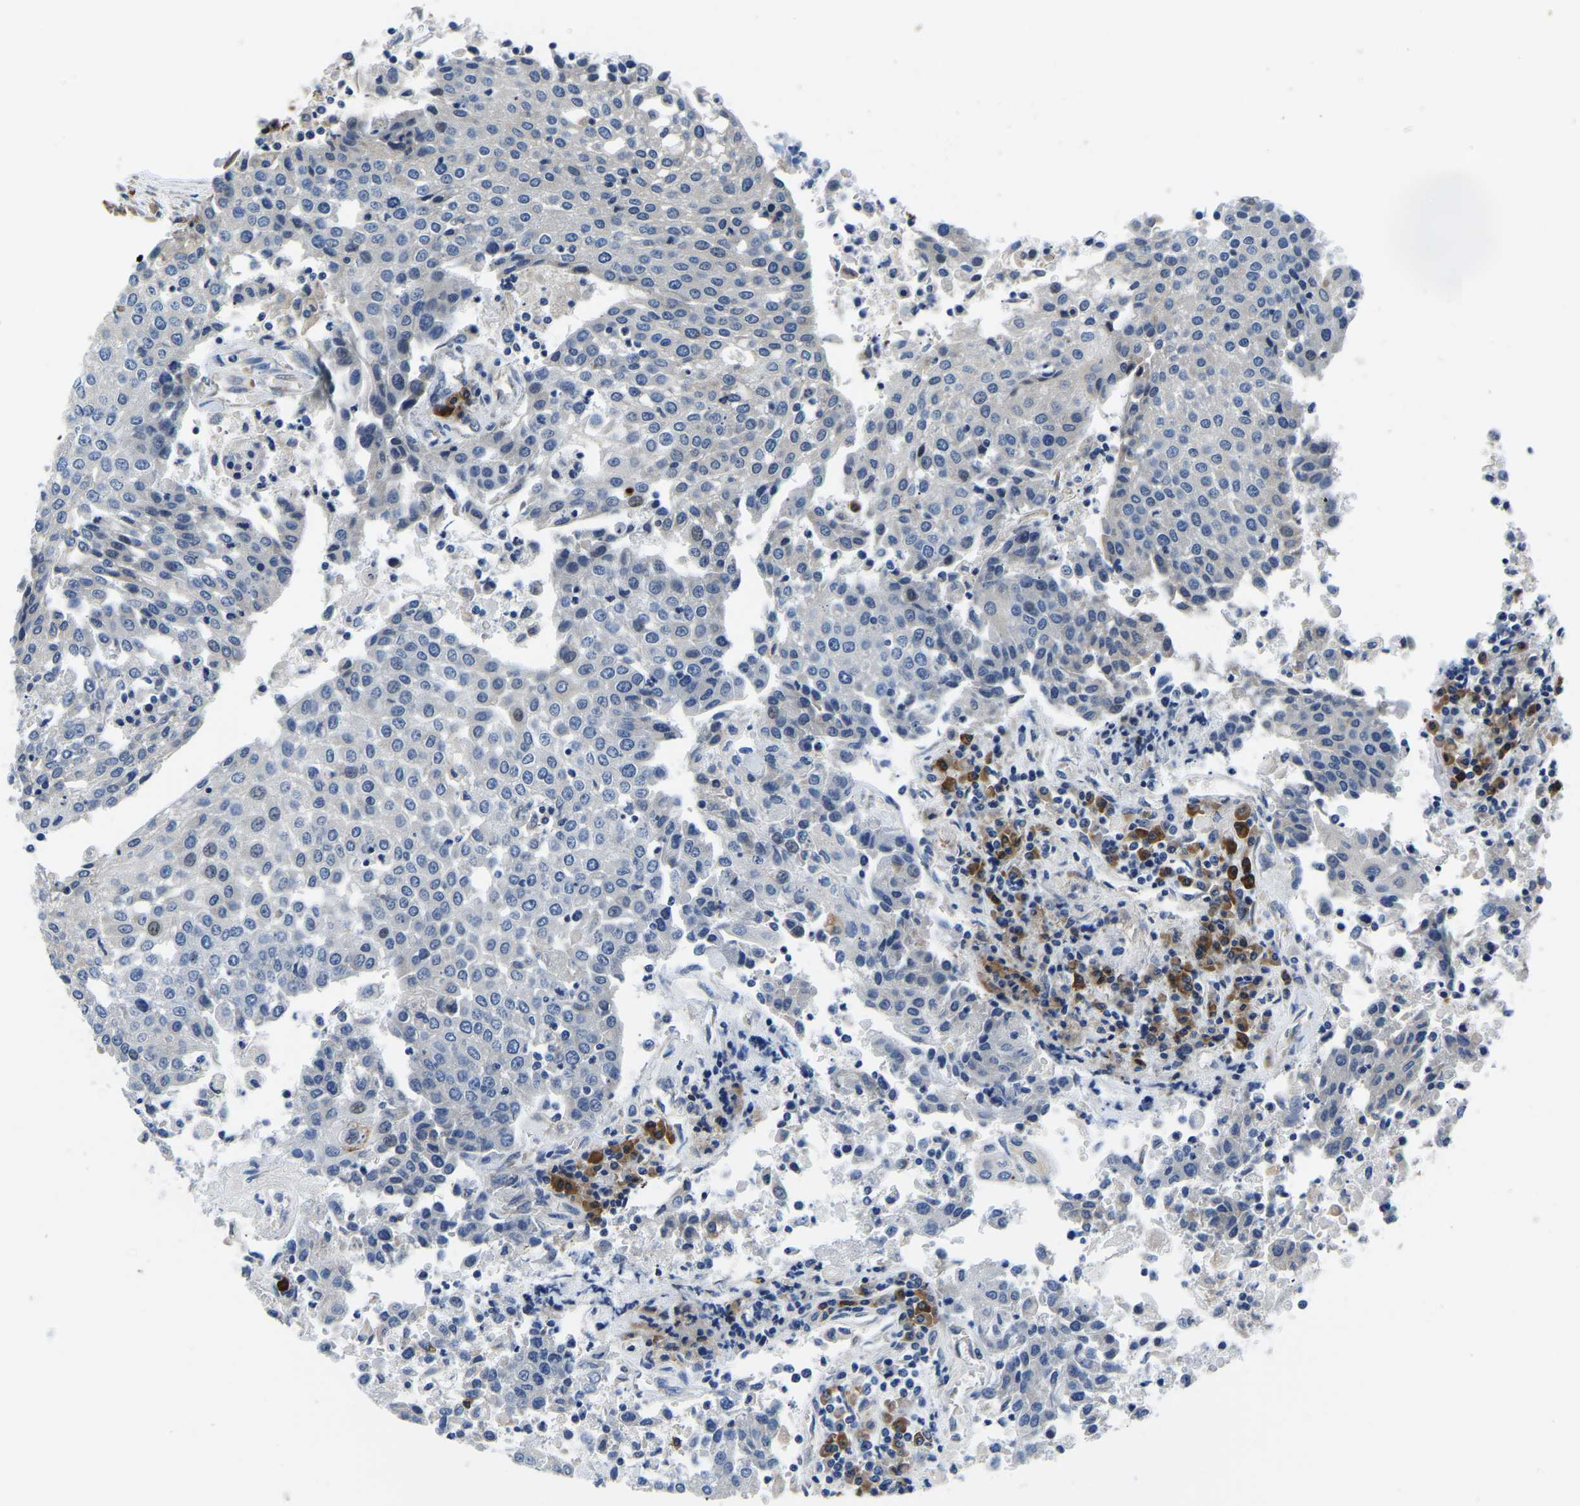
{"staining": {"intensity": "negative", "quantity": "none", "location": "none"}, "tissue": "urothelial cancer", "cell_type": "Tumor cells", "image_type": "cancer", "snomed": [{"axis": "morphology", "description": "Urothelial carcinoma, High grade"}, {"axis": "topography", "description": "Urinary bladder"}], "caption": "A high-resolution micrograph shows immunohistochemistry staining of urothelial cancer, which reveals no significant positivity in tumor cells.", "gene": "LIAS", "patient": {"sex": "female", "age": 85}}